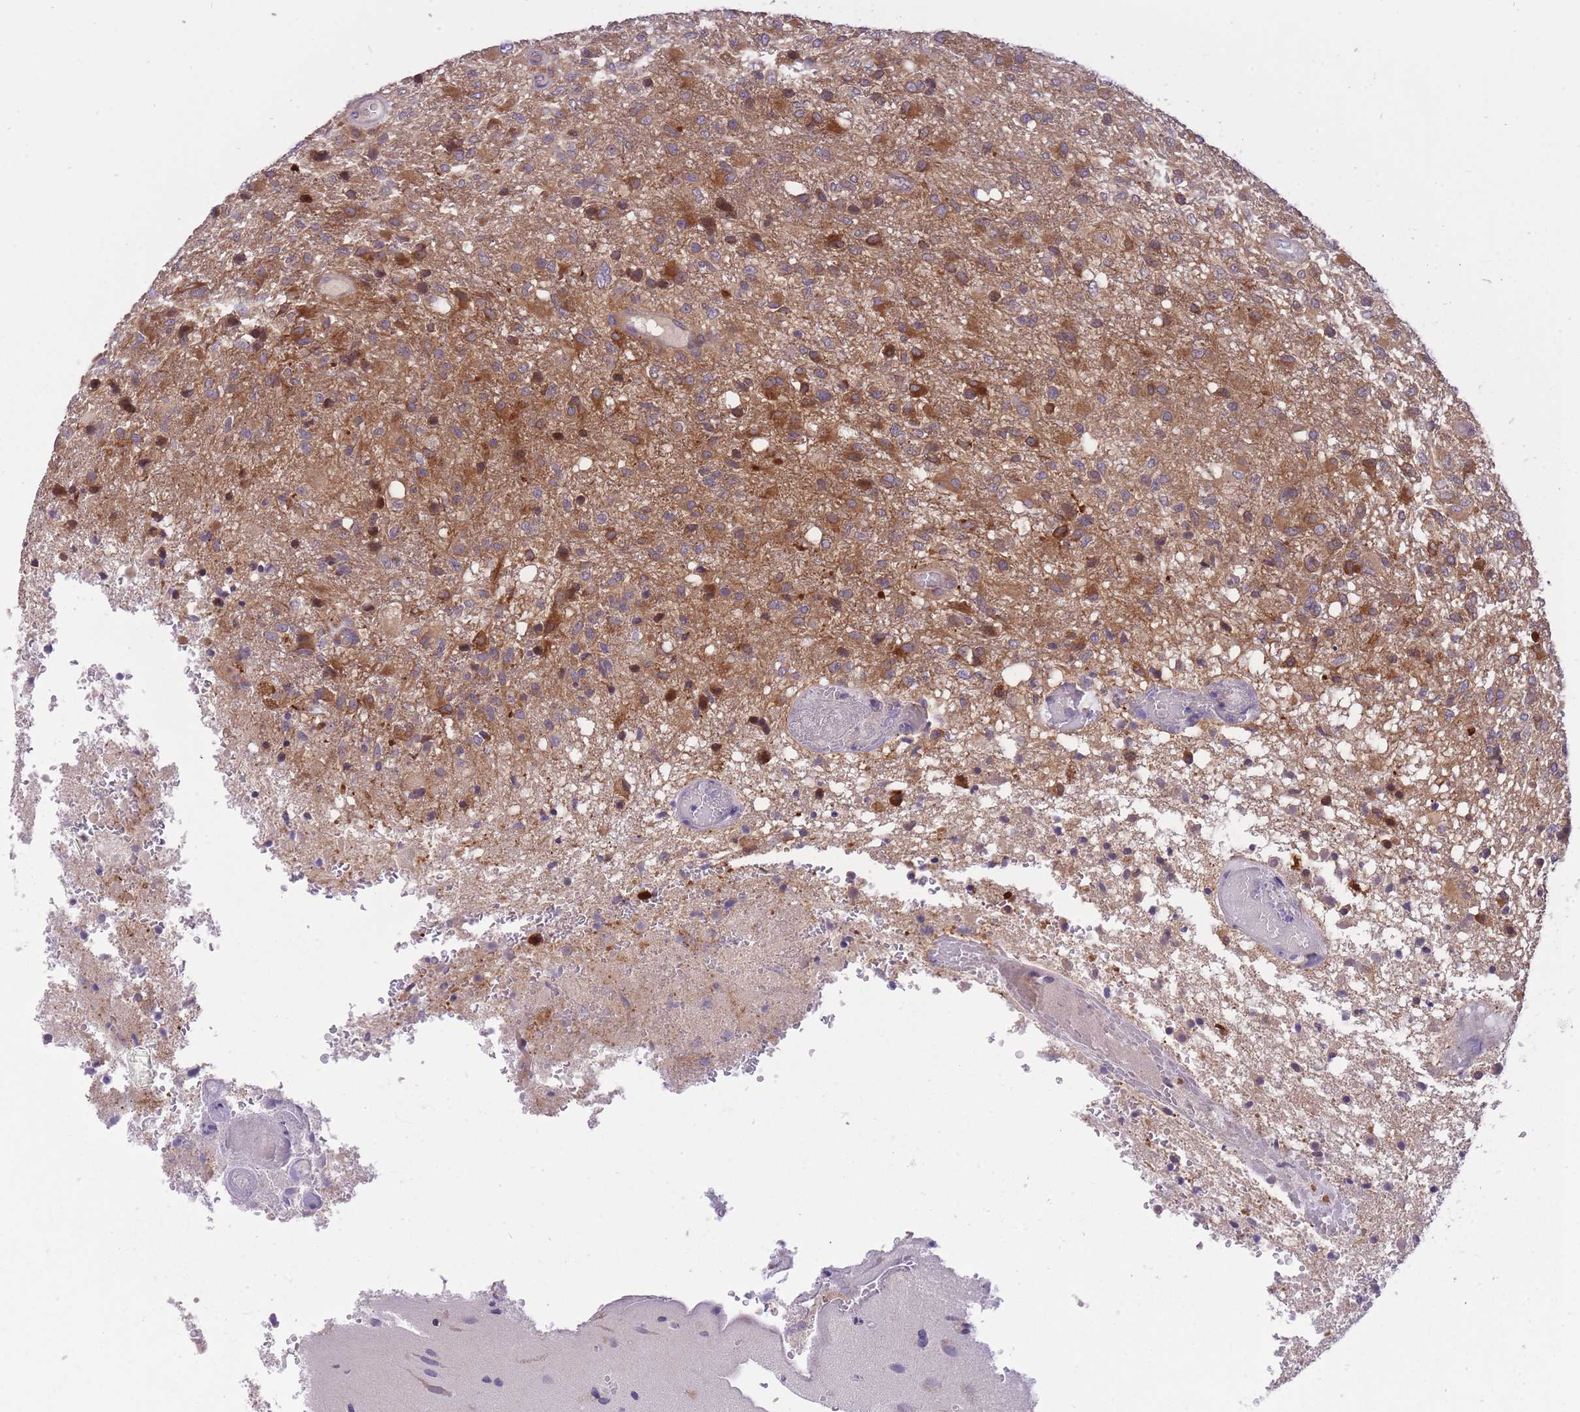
{"staining": {"intensity": "strong", "quantity": "<25%", "location": "cytoplasmic/membranous"}, "tissue": "glioma", "cell_type": "Tumor cells", "image_type": "cancer", "snomed": [{"axis": "morphology", "description": "Glioma, malignant, High grade"}, {"axis": "topography", "description": "Brain"}], "caption": "A brown stain shows strong cytoplasmic/membranous expression of a protein in glioma tumor cells.", "gene": "CRYGN", "patient": {"sex": "female", "age": 74}}